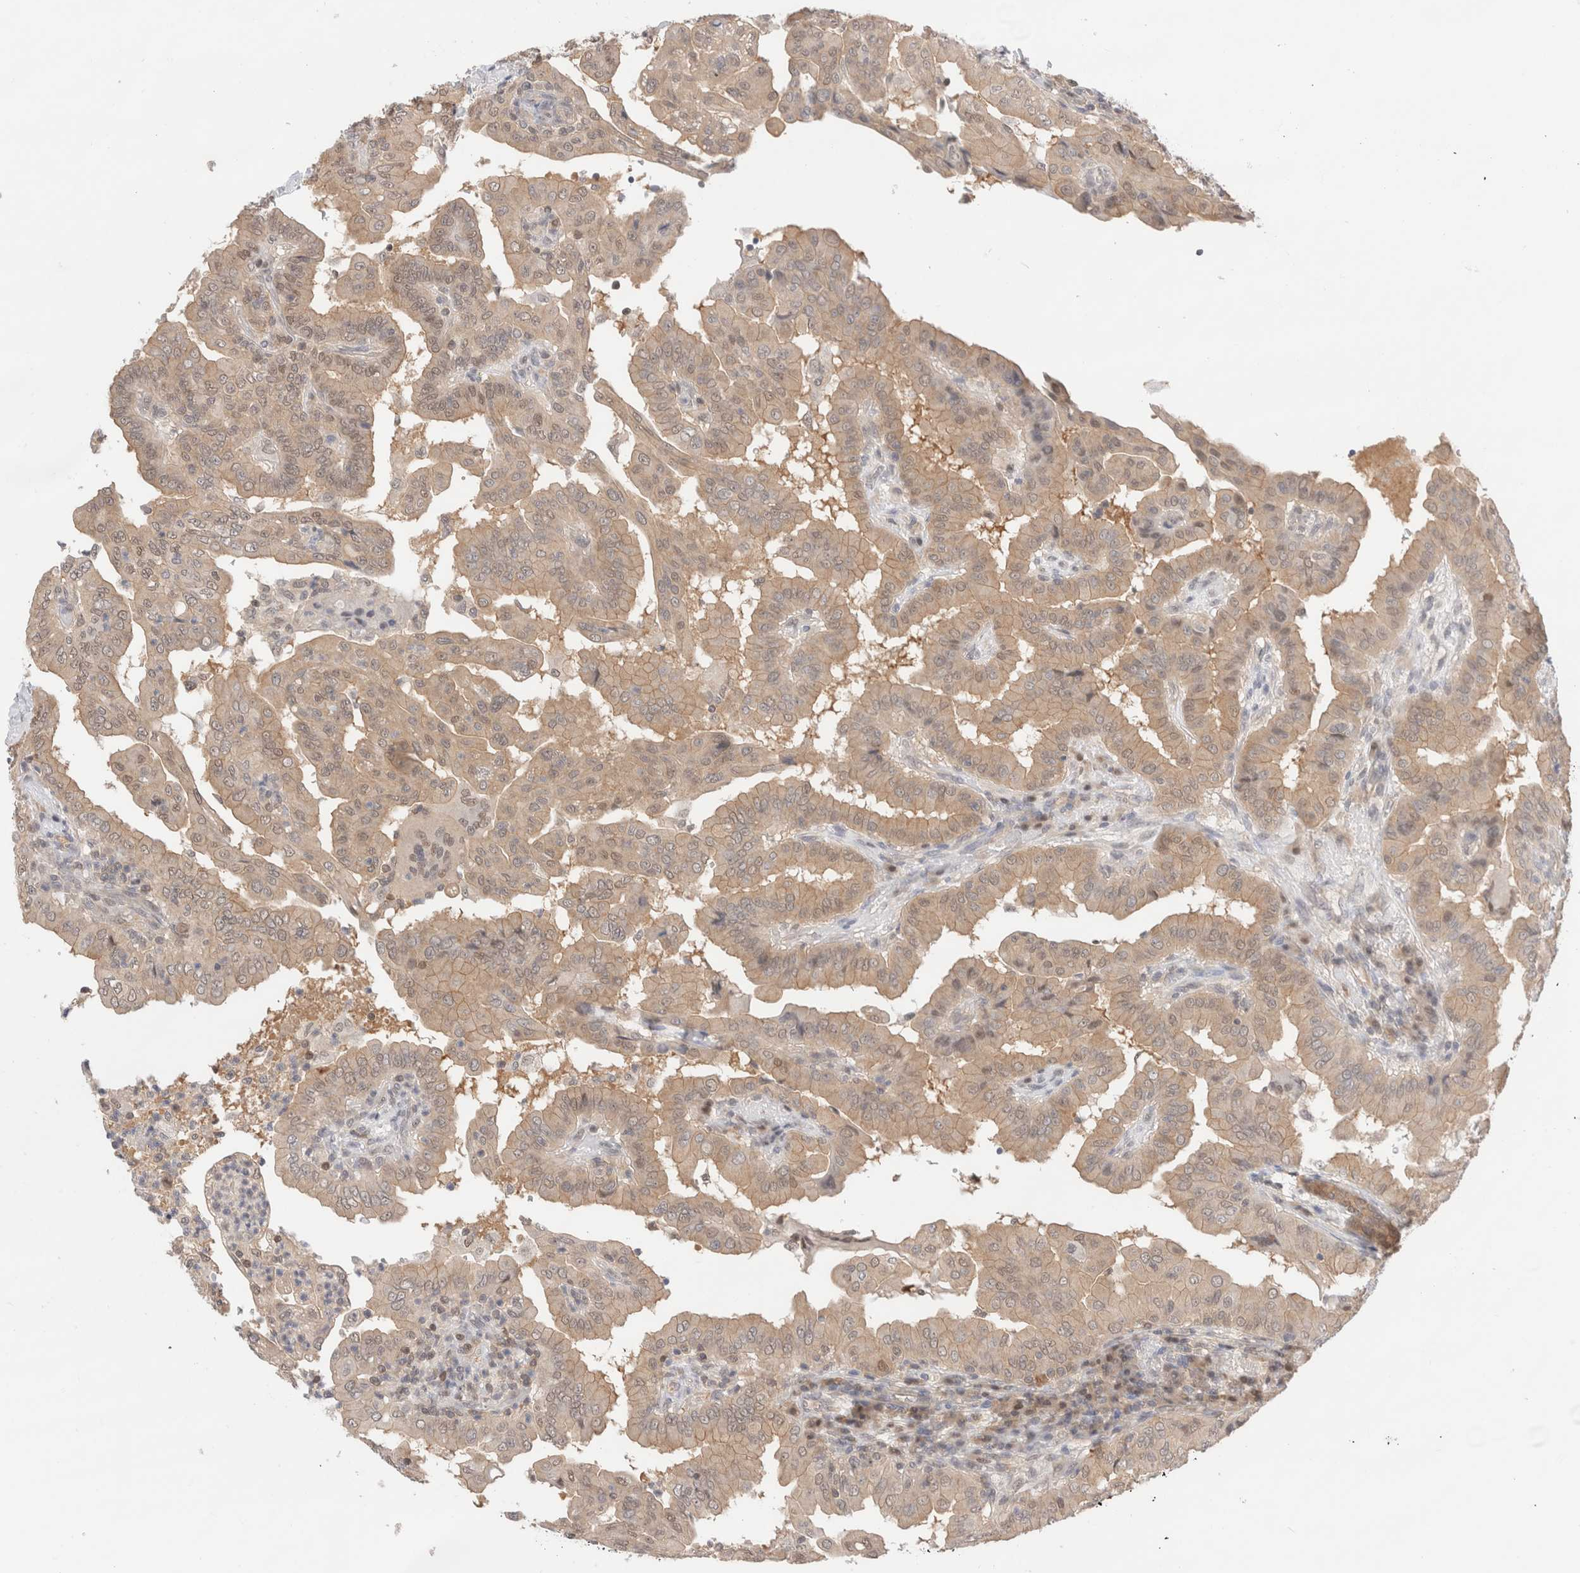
{"staining": {"intensity": "weak", "quantity": ">75%", "location": "cytoplasmic/membranous,nuclear"}, "tissue": "thyroid cancer", "cell_type": "Tumor cells", "image_type": "cancer", "snomed": [{"axis": "morphology", "description": "Papillary adenocarcinoma, NOS"}, {"axis": "topography", "description": "Thyroid gland"}], "caption": "Immunohistochemical staining of thyroid cancer exhibits low levels of weak cytoplasmic/membranous and nuclear expression in approximately >75% of tumor cells.", "gene": "C17orf97", "patient": {"sex": "male", "age": 33}}